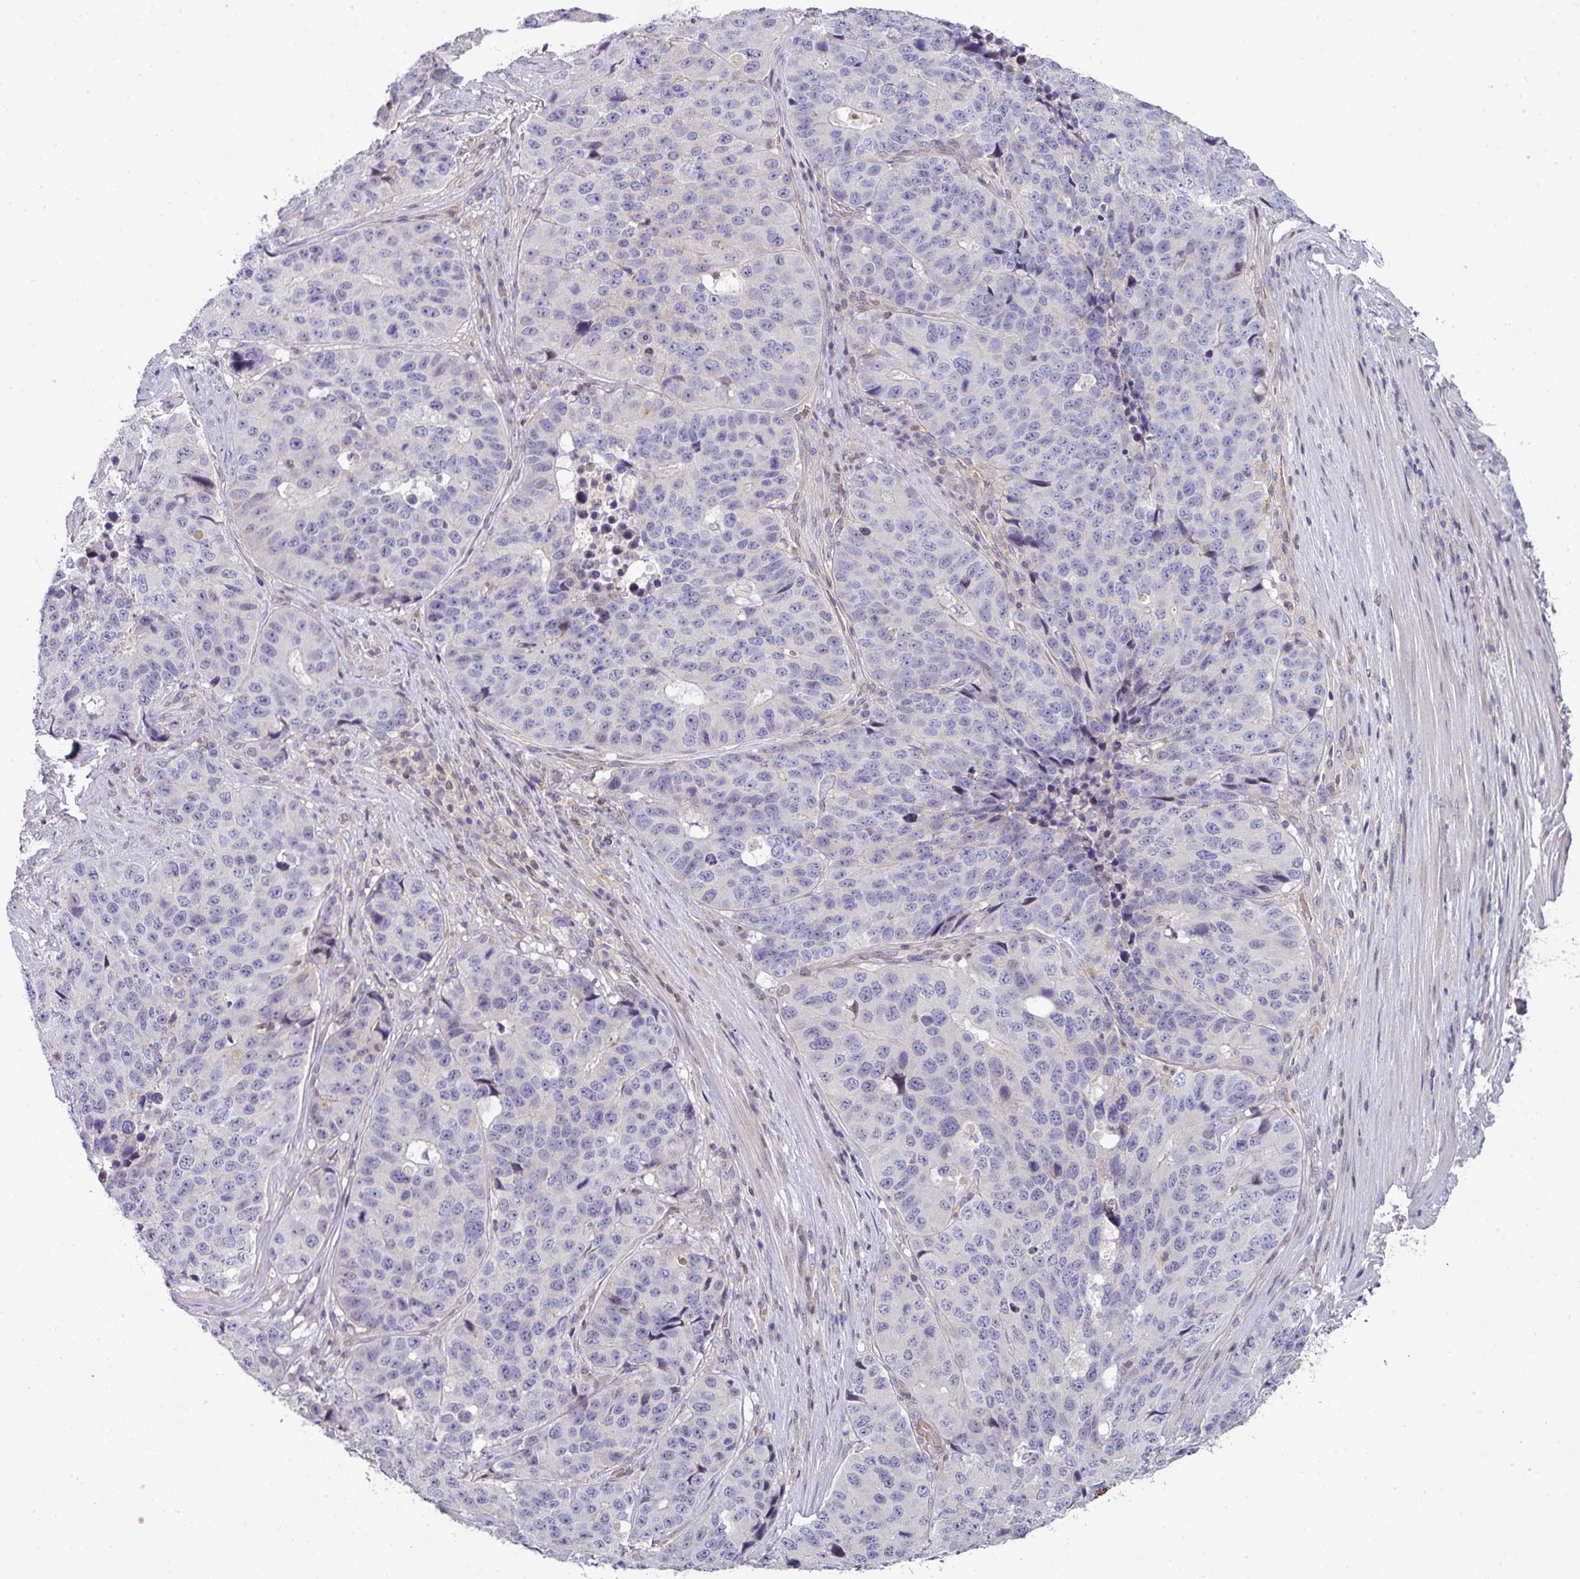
{"staining": {"intensity": "negative", "quantity": "none", "location": "none"}, "tissue": "stomach cancer", "cell_type": "Tumor cells", "image_type": "cancer", "snomed": [{"axis": "morphology", "description": "Adenocarcinoma, NOS"}, {"axis": "topography", "description": "Stomach"}], "caption": "A histopathology image of human stomach cancer is negative for staining in tumor cells.", "gene": "STAT5A", "patient": {"sex": "male", "age": 71}}